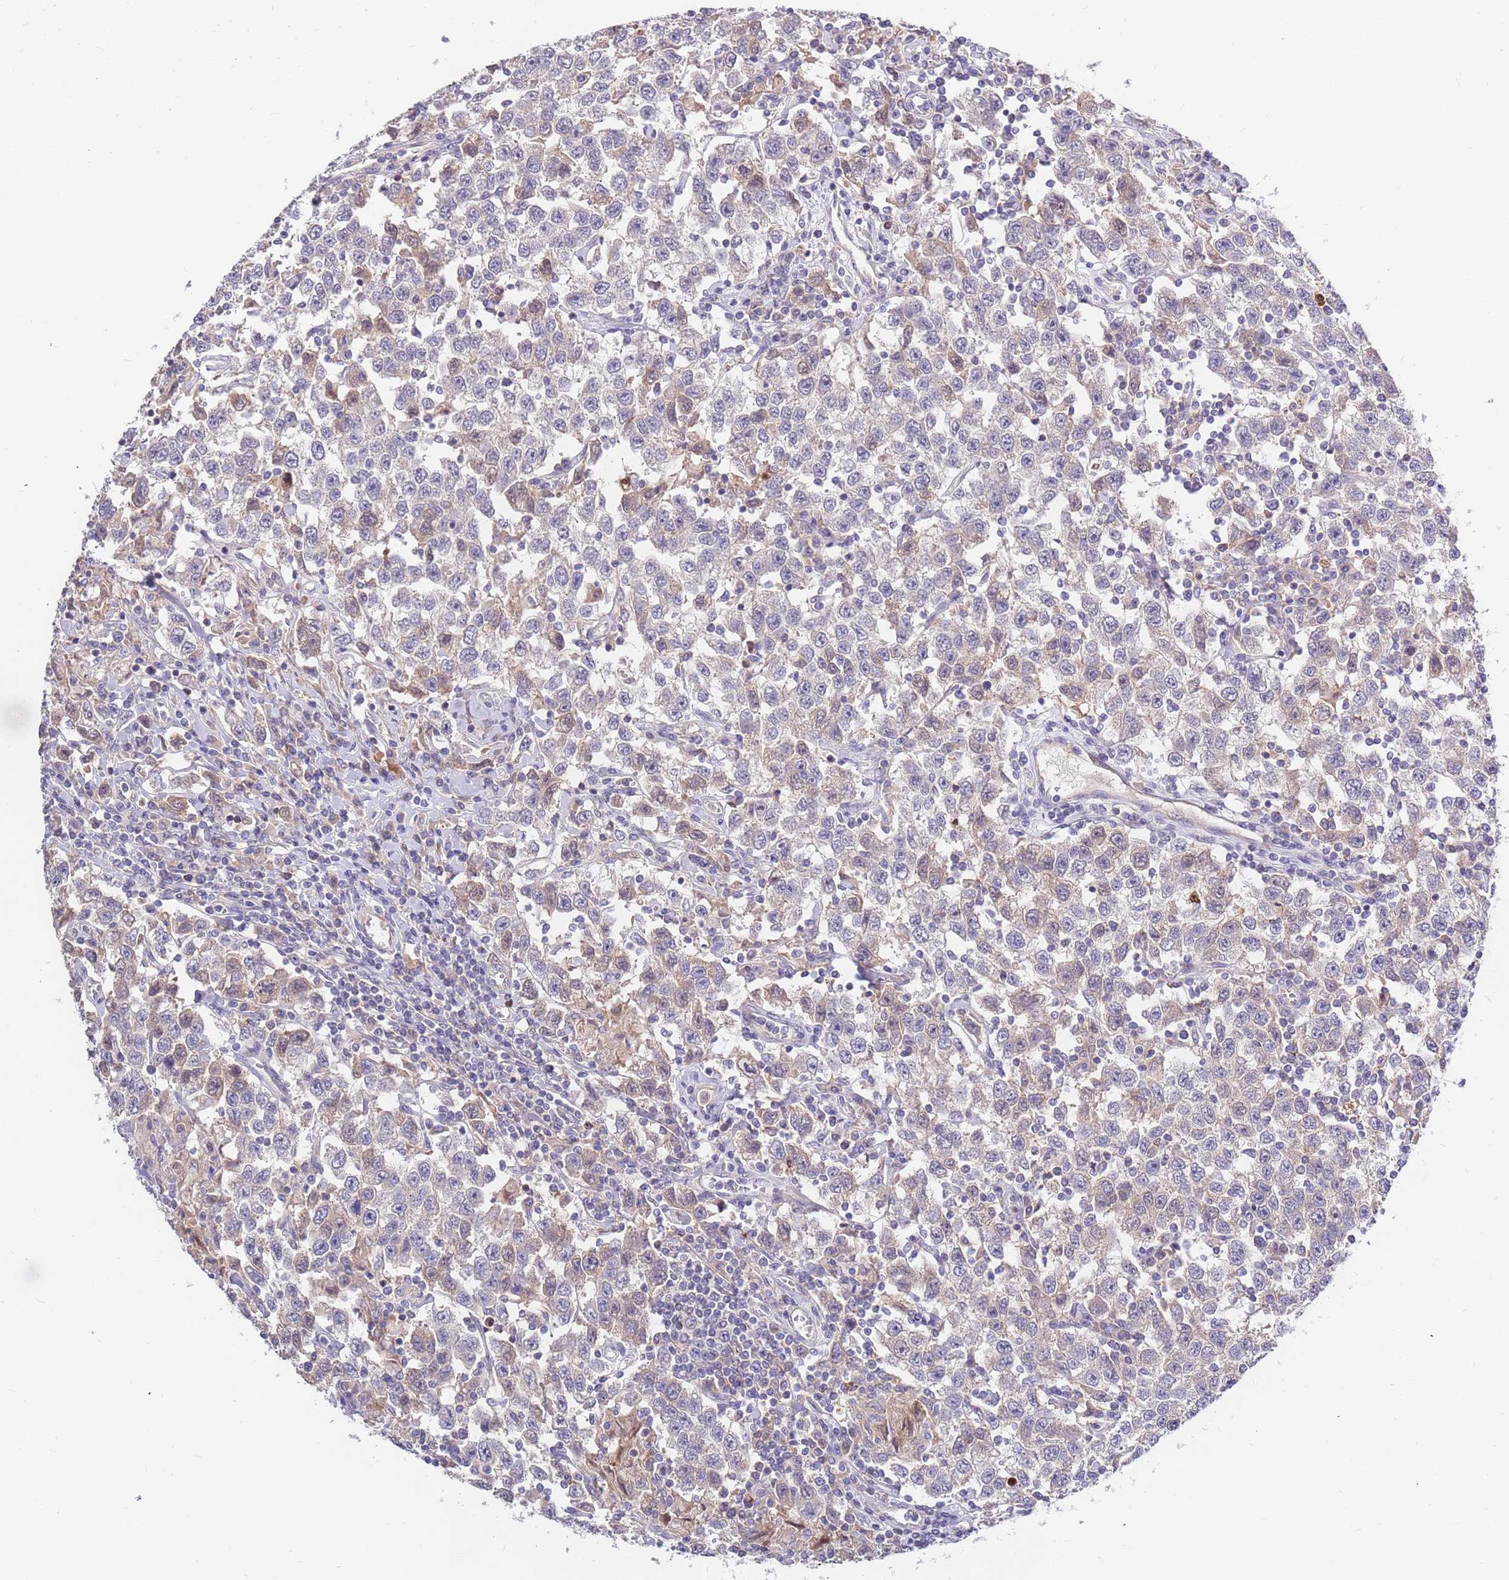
{"staining": {"intensity": "weak", "quantity": "<25%", "location": "cytoplasmic/membranous"}, "tissue": "testis cancer", "cell_type": "Tumor cells", "image_type": "cancer", "snomed": [{"axis": "morphology", "description": "Seminoma, NOS"}, {"axis": "topography", "description": "Testis"}], "caption": "Testis cancer stained for a protein using immunohistochemistry shows no positivity tumor cells.", "gene": "BORCS5", "patient": {"sex": "male", "age": 41}}